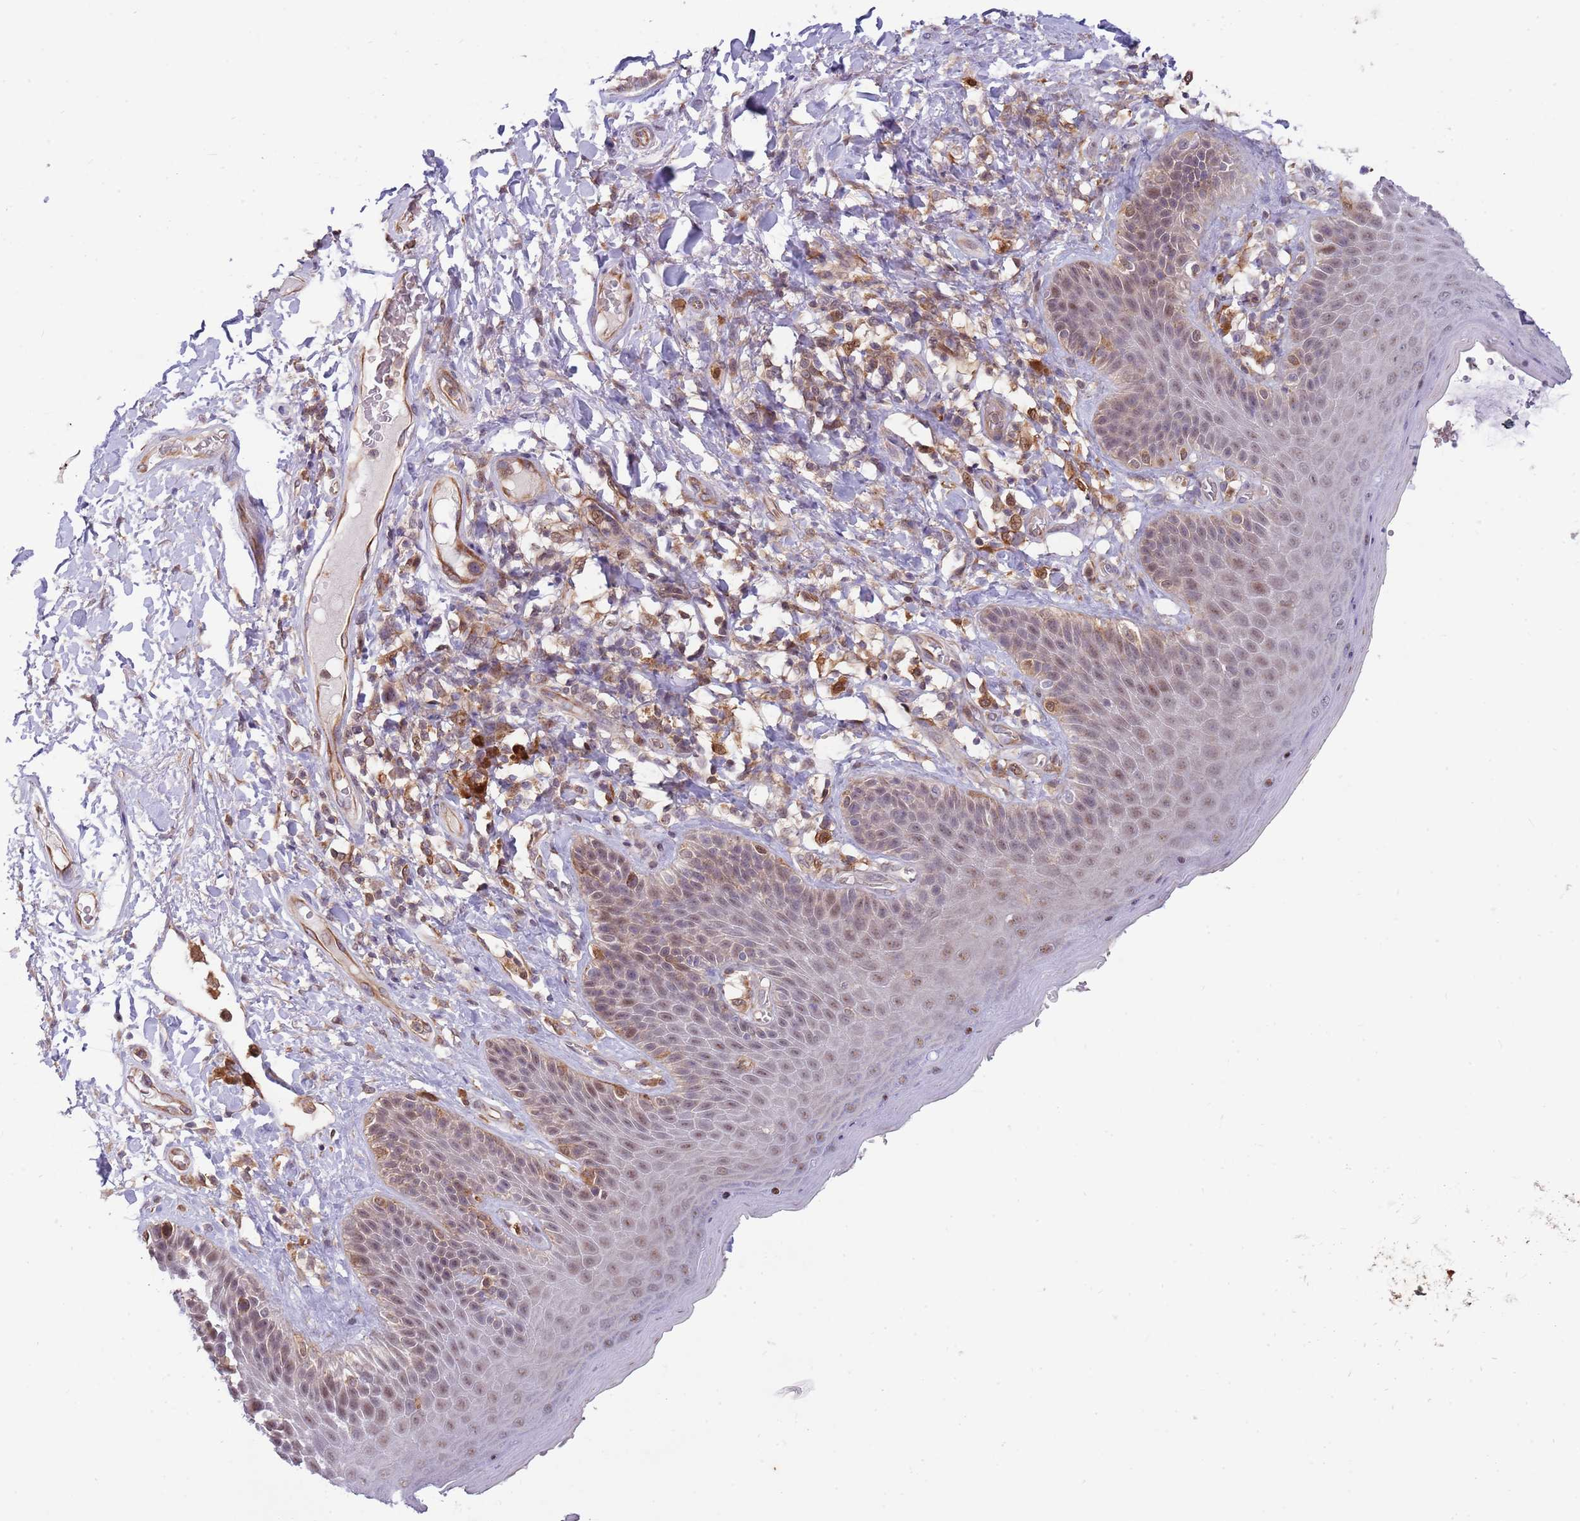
{"staining": {"intensity": "weak", "quantity": "25%-75%", "location": "nuclear"}, "tissue": "skin", "cell_type": "Epidermal cells", "image_type": "normal", "snomed": [{"axis": "morphology", "description": "Normal tissue, NOS"}, {"axis": "topography", "description": "Anal"}], "caption": "Immunohistochemistry (IHC) micrograph of normal skin: skin stained using IHC demonstrates low levels of weak protein expression localized specifically in the nuclear of epidermal cells, appearing as a nuclear brown color.", "gene": "CCNJL", "patient": {"sex": "female", "age": 89}}